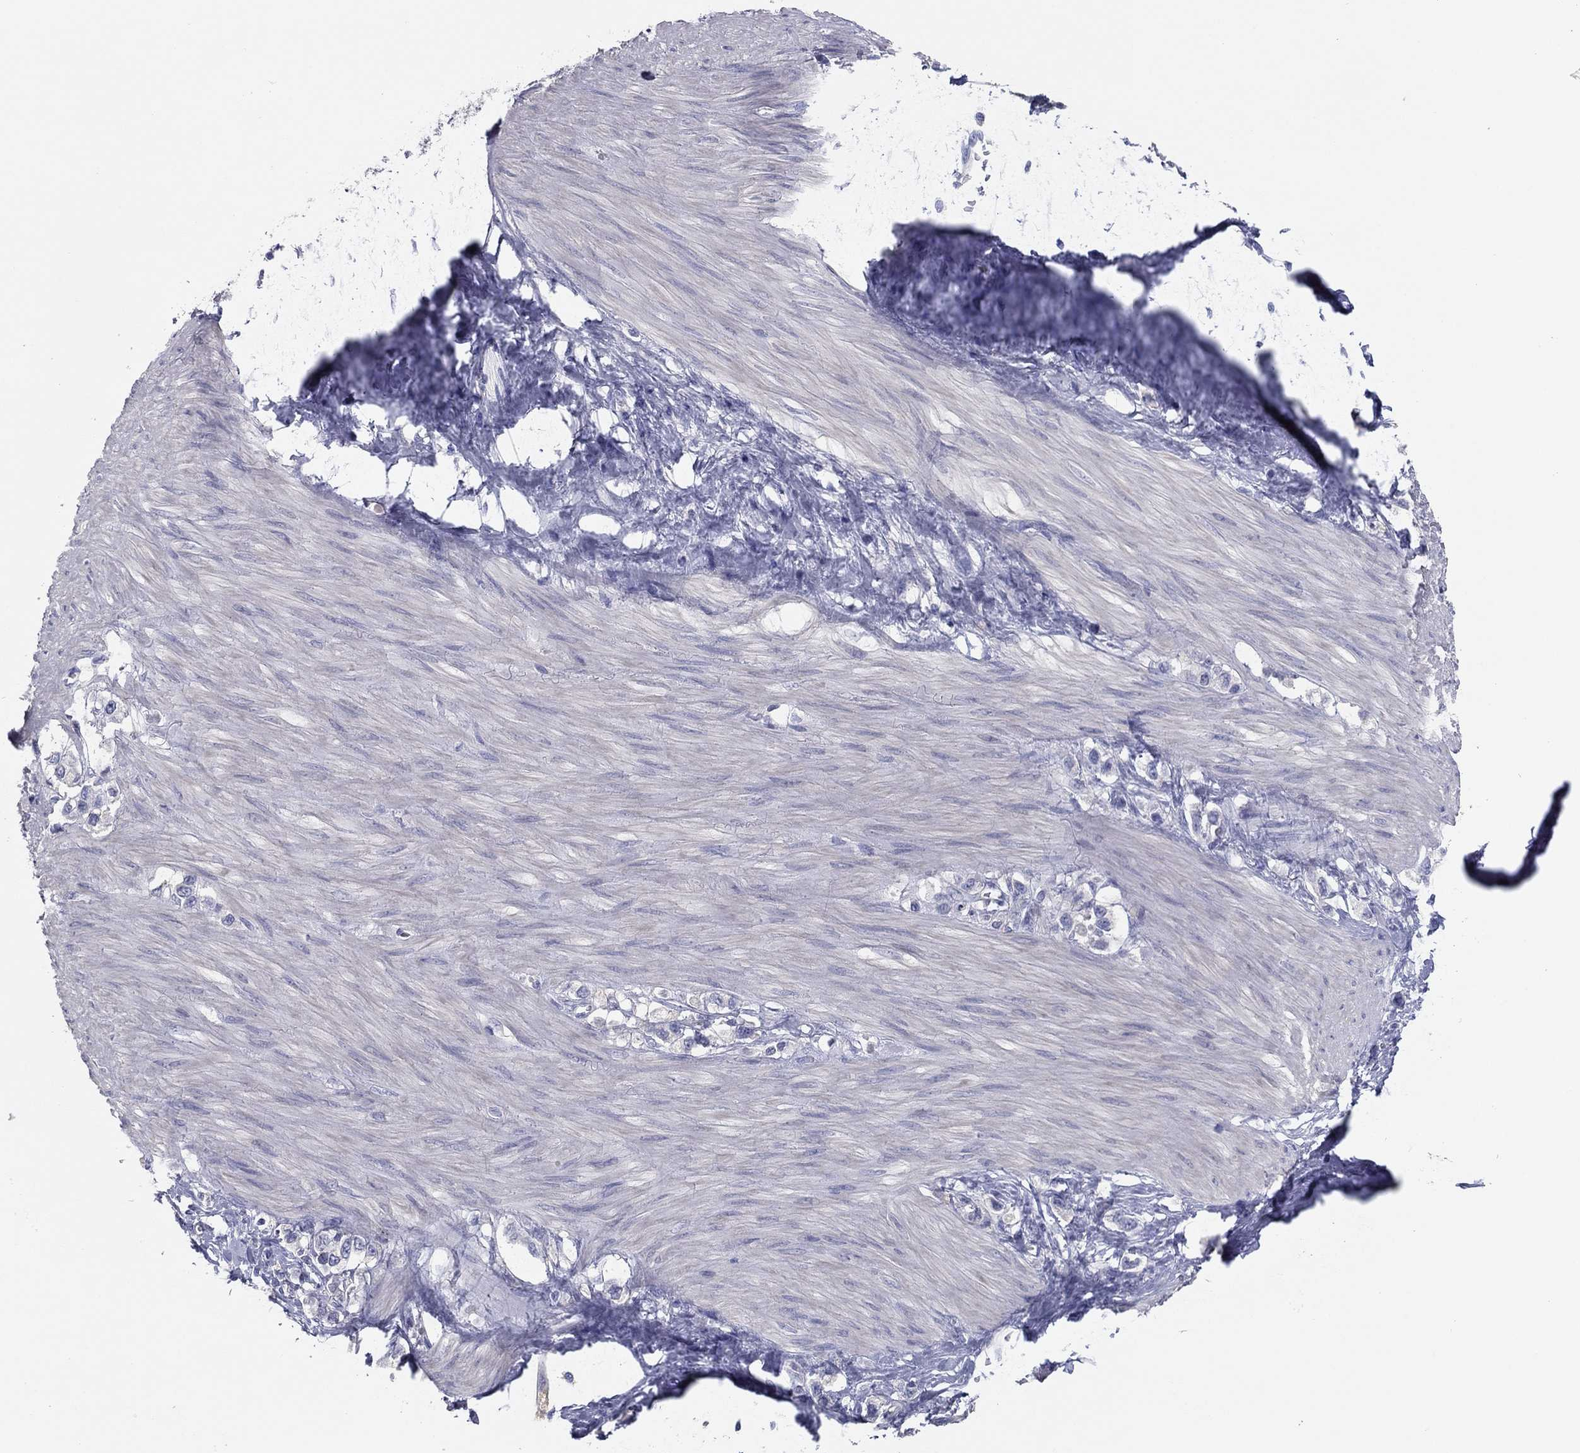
{"staining": {"intensity": "negative", "quantity": "none", "location": "none"}, "tissue": "stomach cancer", "cell_type": "Tumor cells", "image_type": "cancer", "snomed": [{"axis": "morphology", "description": "Normal tissue, NOS"}, {"axis": "morphology", "description": "Adenocarcinoma, NOS"}, {"axis": "morphology", "description": "Adenocarcinoma, High grade"}, {"axis": "topography", "description": "Stomach, upper"}, {"axis": "topography", "description": "Stomach"}], "caption": "This histopathology image is of stomach cancer stained with immunohistochemistry (IHC) to label a protein in brown with the nuclei are counter-stained blue. There is no expression in tumor cells.", "gene": "GRK7", "patient": {"sex": "female", "age": 65}}